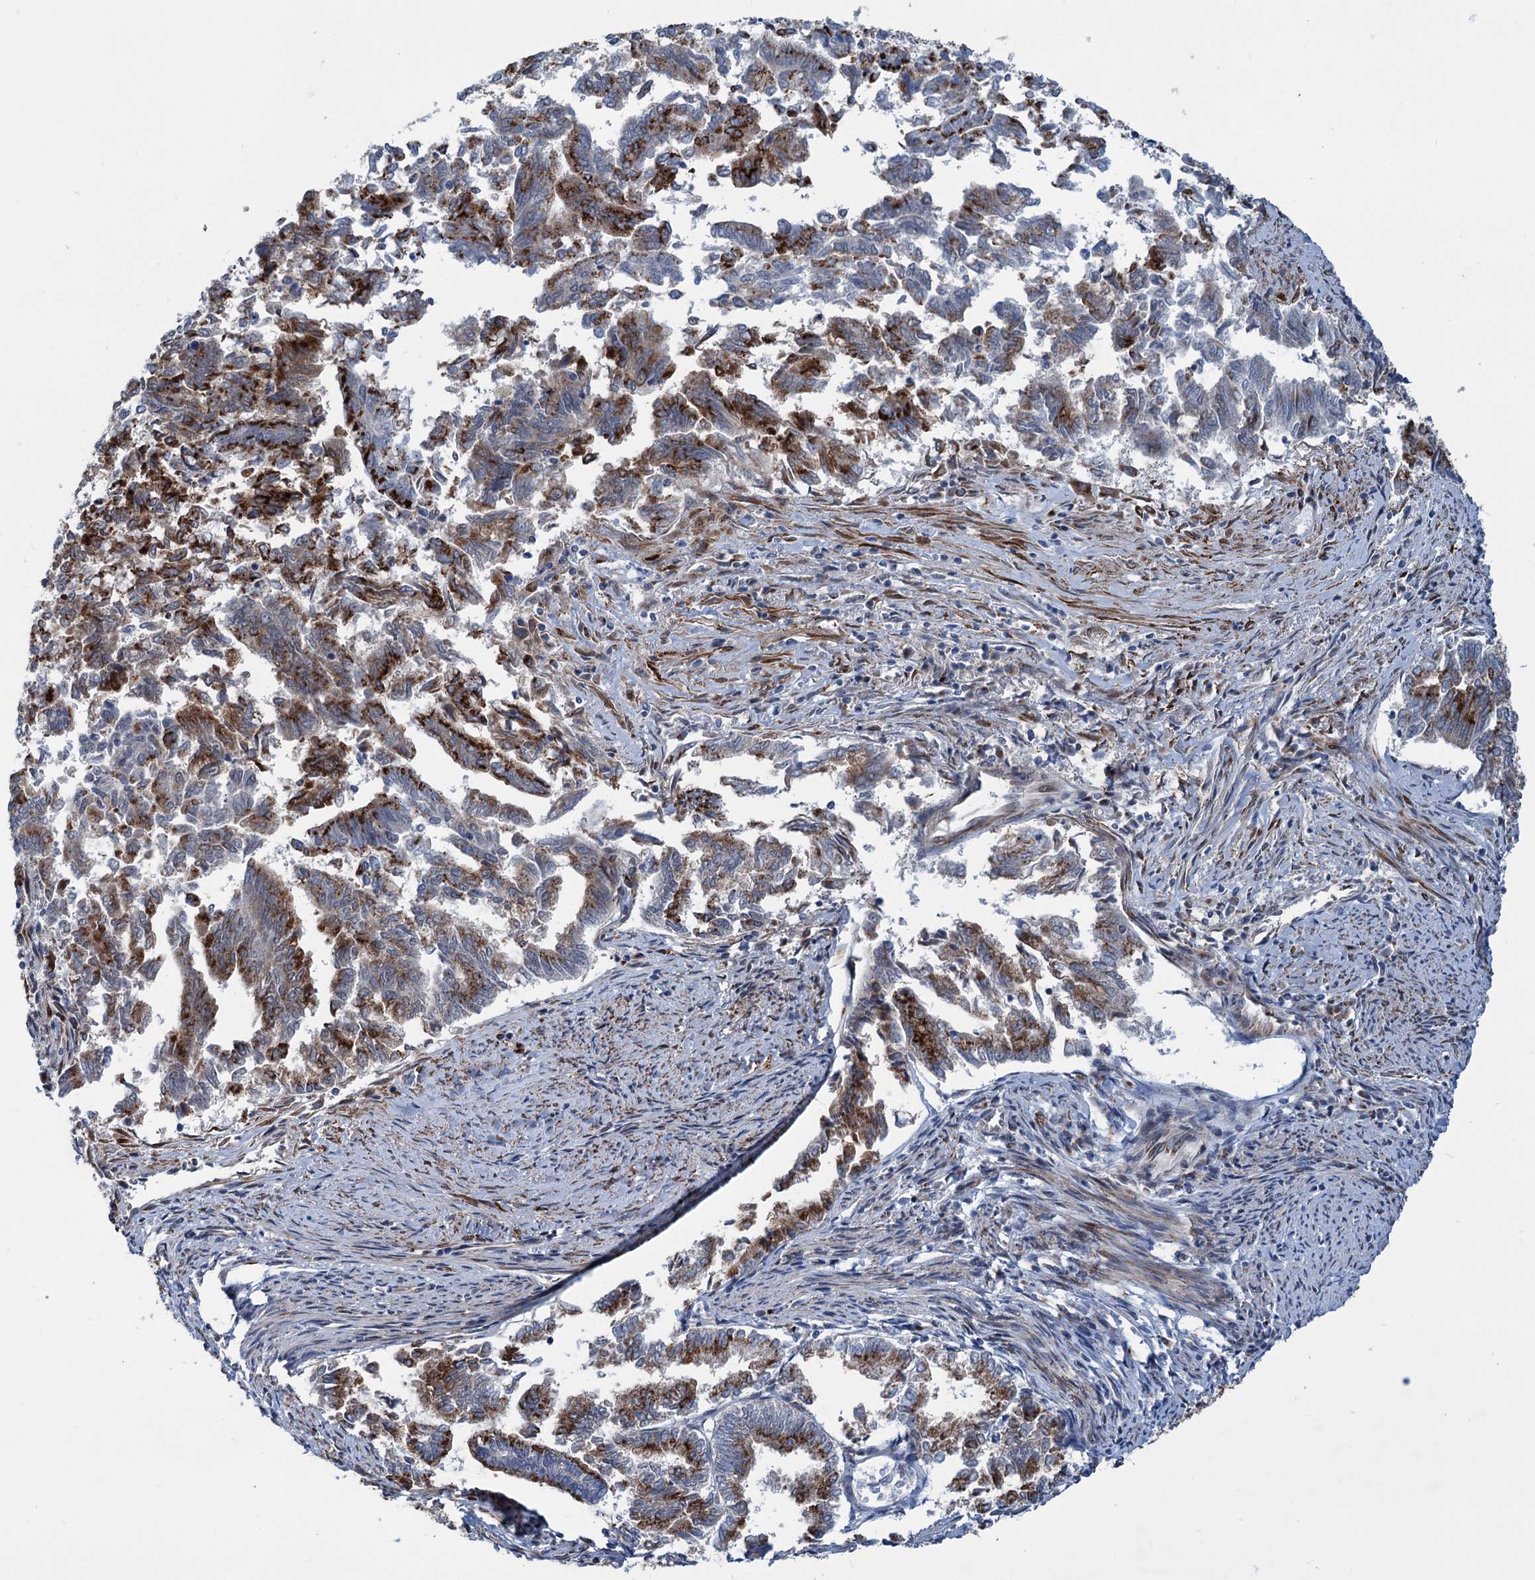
{"staining": {"intensity": "strong", "quantity": ">75%", "location": "cytoplasmic/membranous"}, "tissue": "endometrial cancer", "cell_type": "Tumor cells", "image_type": "cancer", "snomed": [{"axis": "morphology", "description": "Adenocarcinoma, NOS"}, {"axis": "topography", "description": "Endometrium"}], "caption": "Immunohistochemical staining of human endometrial cancer (adenocarcinoma) exhibits strong cytoplasmic/membranous protein expression in approximately >75% of tumor cells.", "gene": "ELP4", "patient": {"sex": "female", "age": 79}}